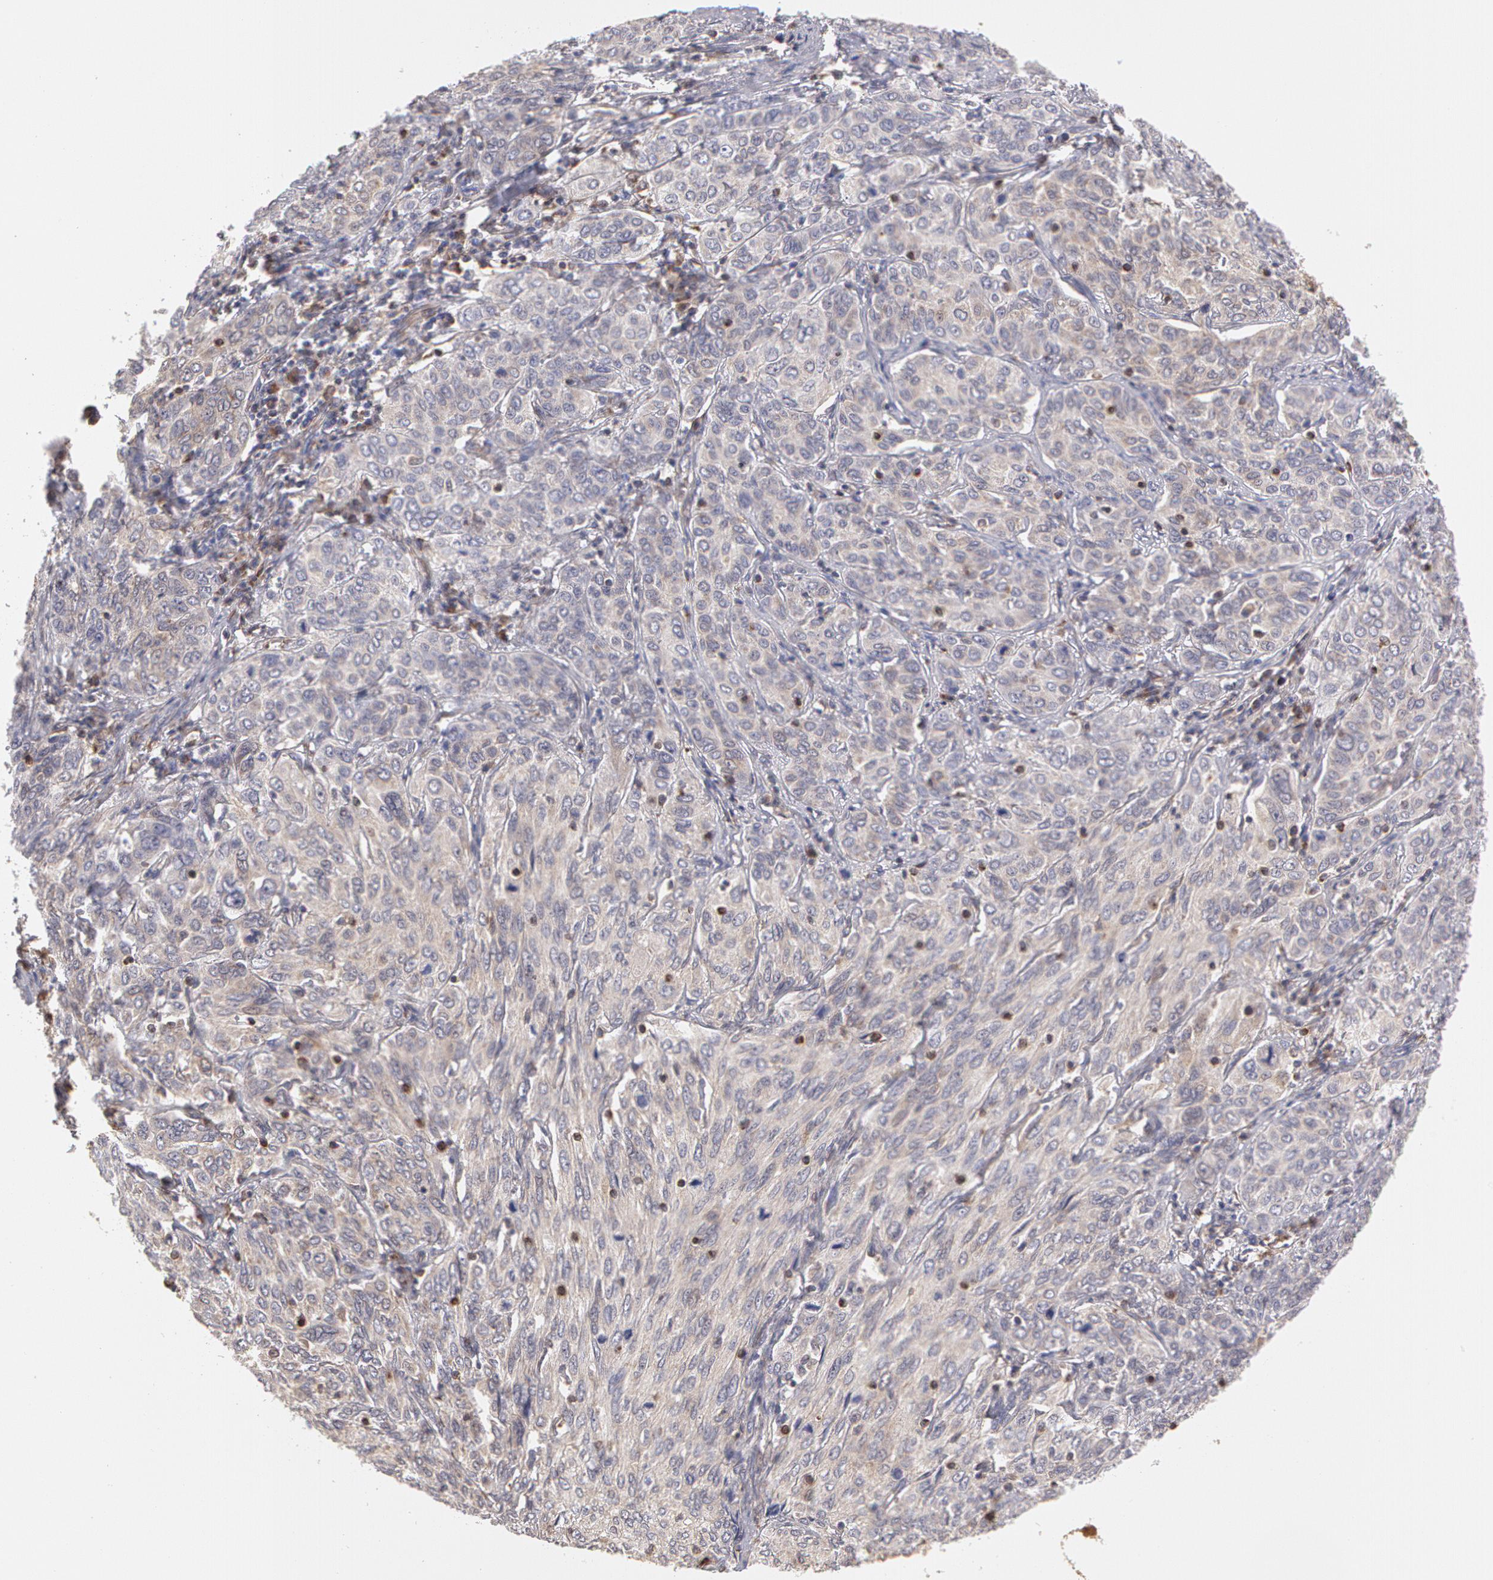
{"staining": {"intensity": "weak", "quantity": ">75%", "location": "cytoplasmic/membranous"}, "tissue": "cervical cancer", "cell_type": "Tumor cells", "image_type": "cancer", "snomed": [{"axis": "morphology", "description": "Squamous cell carcinoma, NOS"}, {"axis": "topography", "description": "Cervix"}], "caption": "The micrograph reveals a brown stain indicating the presence of a protein in the cytoplasmic/membranous of tumor cells in squamous cell carcinoma (cervical).", "gene": "MPST", "patient": {"sex": "female", "age": 38}}